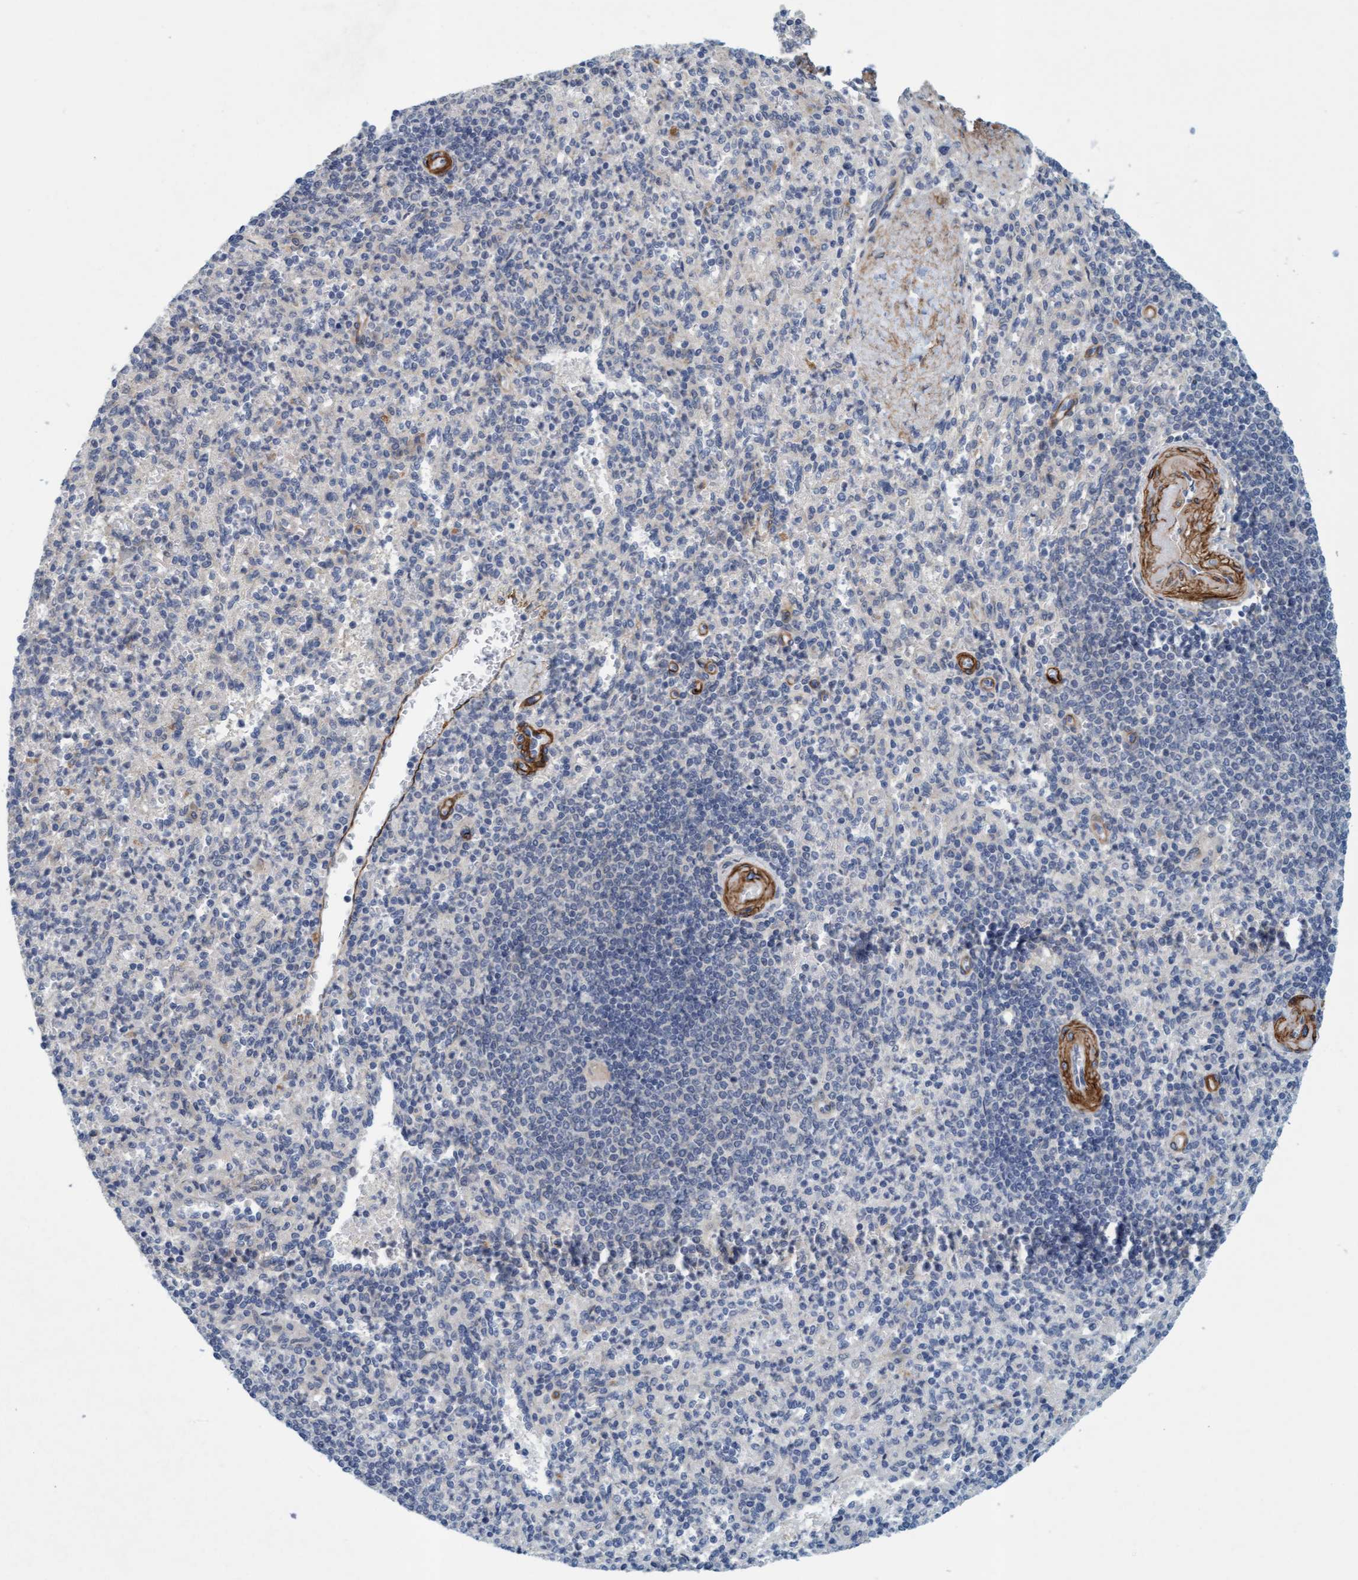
{"staining": {"intensity": "negative", "quantity": "none", "location": "none"}, "tissue": "spleen", "cell_type": "Cells in red pulp", "image_type": "normal", "snomed": [{"axis": "morphology", "description": "Normal tissue, NOS"}, {"axis": "topography", "description": "Spleen"}], "caption": "The immunohistochemistry micrograph has no significant positivity in cells in red pulp of spleen.", "gene": "TSTD2", "patient": {"sex": "female", "age": 74}}